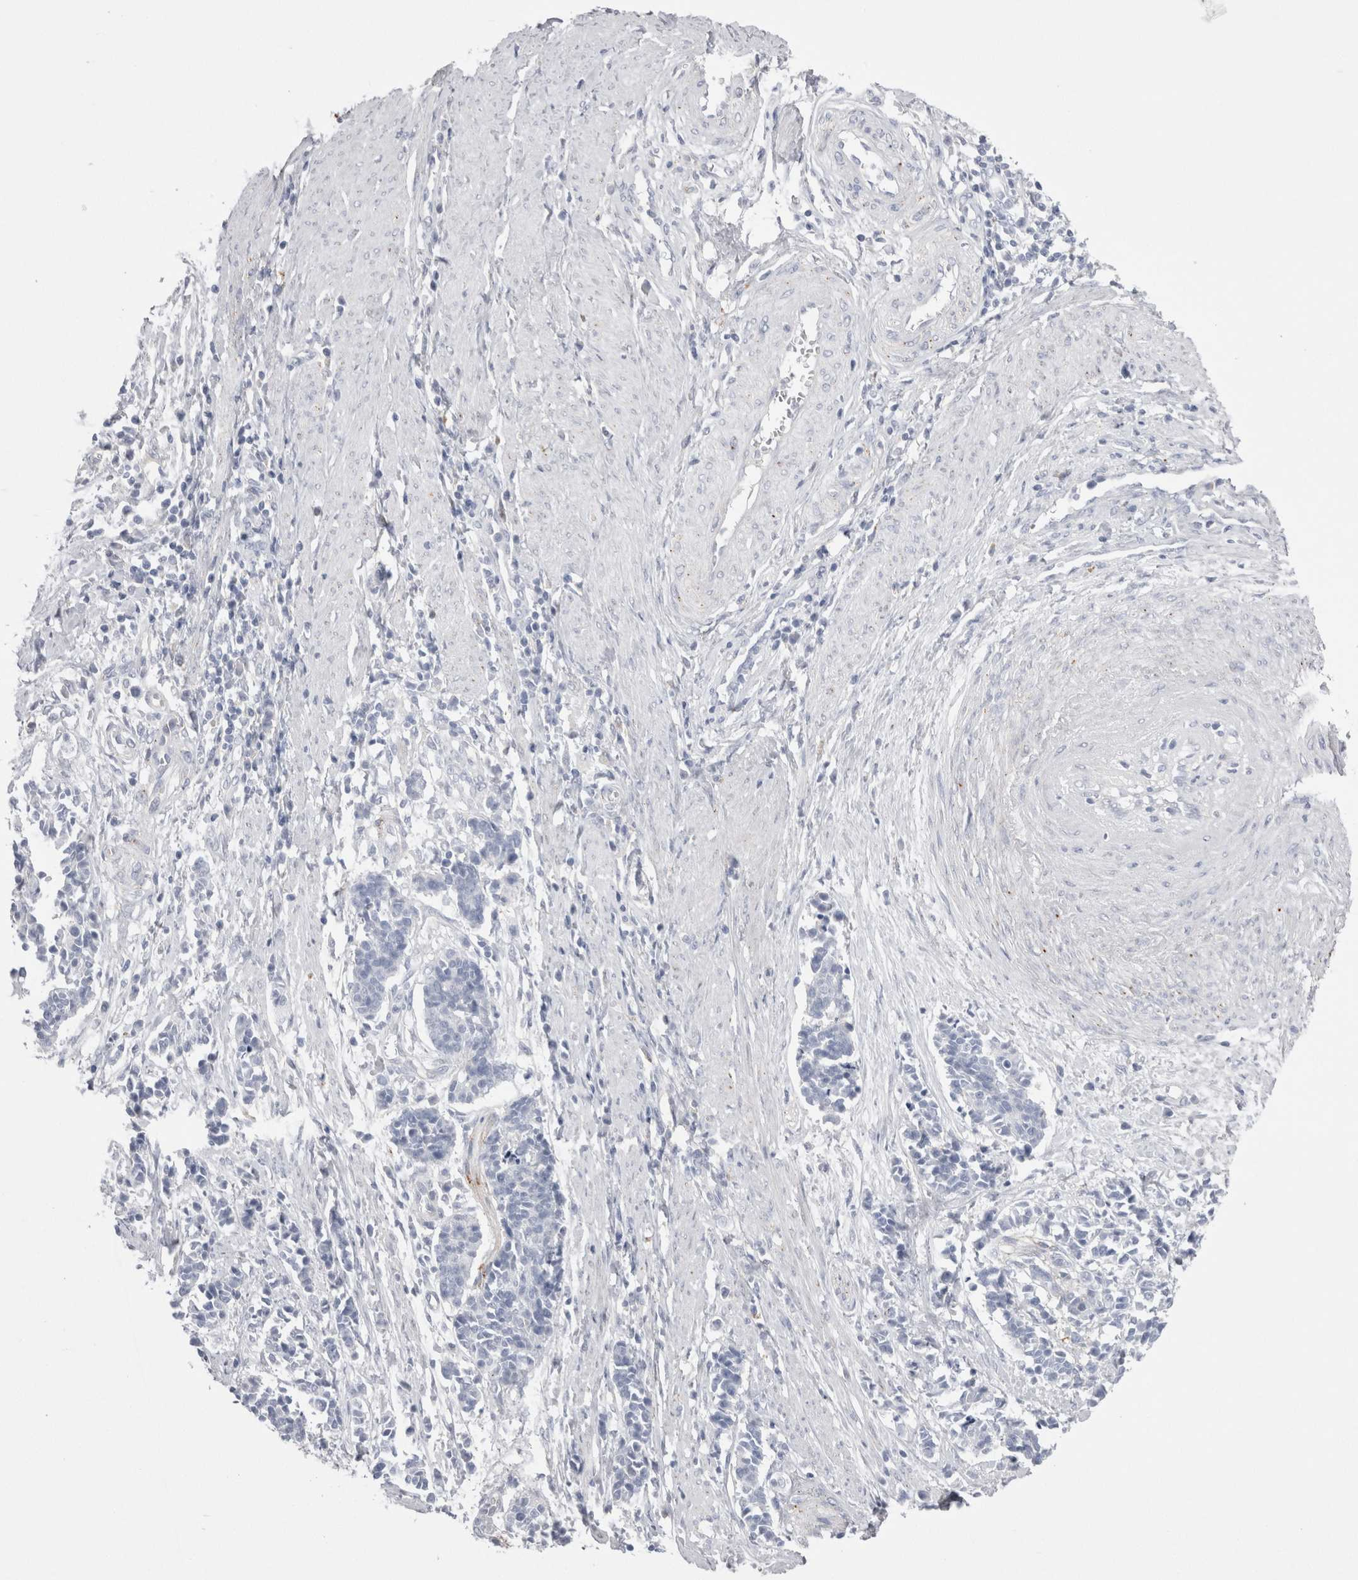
{"staining": {"intensity": "negative", "quantity": "none", "location": "none"}, "tissue": "cervical cancer", "cell_type": "Tumor cells", "image_type": "cancer", "snomed": [{"axis": "morphology", "description": "Normal tissue, NOS"}, {"axis": "morphology", "description": "Squamous cell carcinoma, NOS"}, {"axis": "topography", "description": "Cervix"}], "caption": "IHC micrograph of neoplastic tissue: squamous cell carcinoma (cervical) stained with DAB reveals no significant protein expression in tumor cells.", "gene": "EPDR1", "patient": {"sex": "female", "age": 35}}